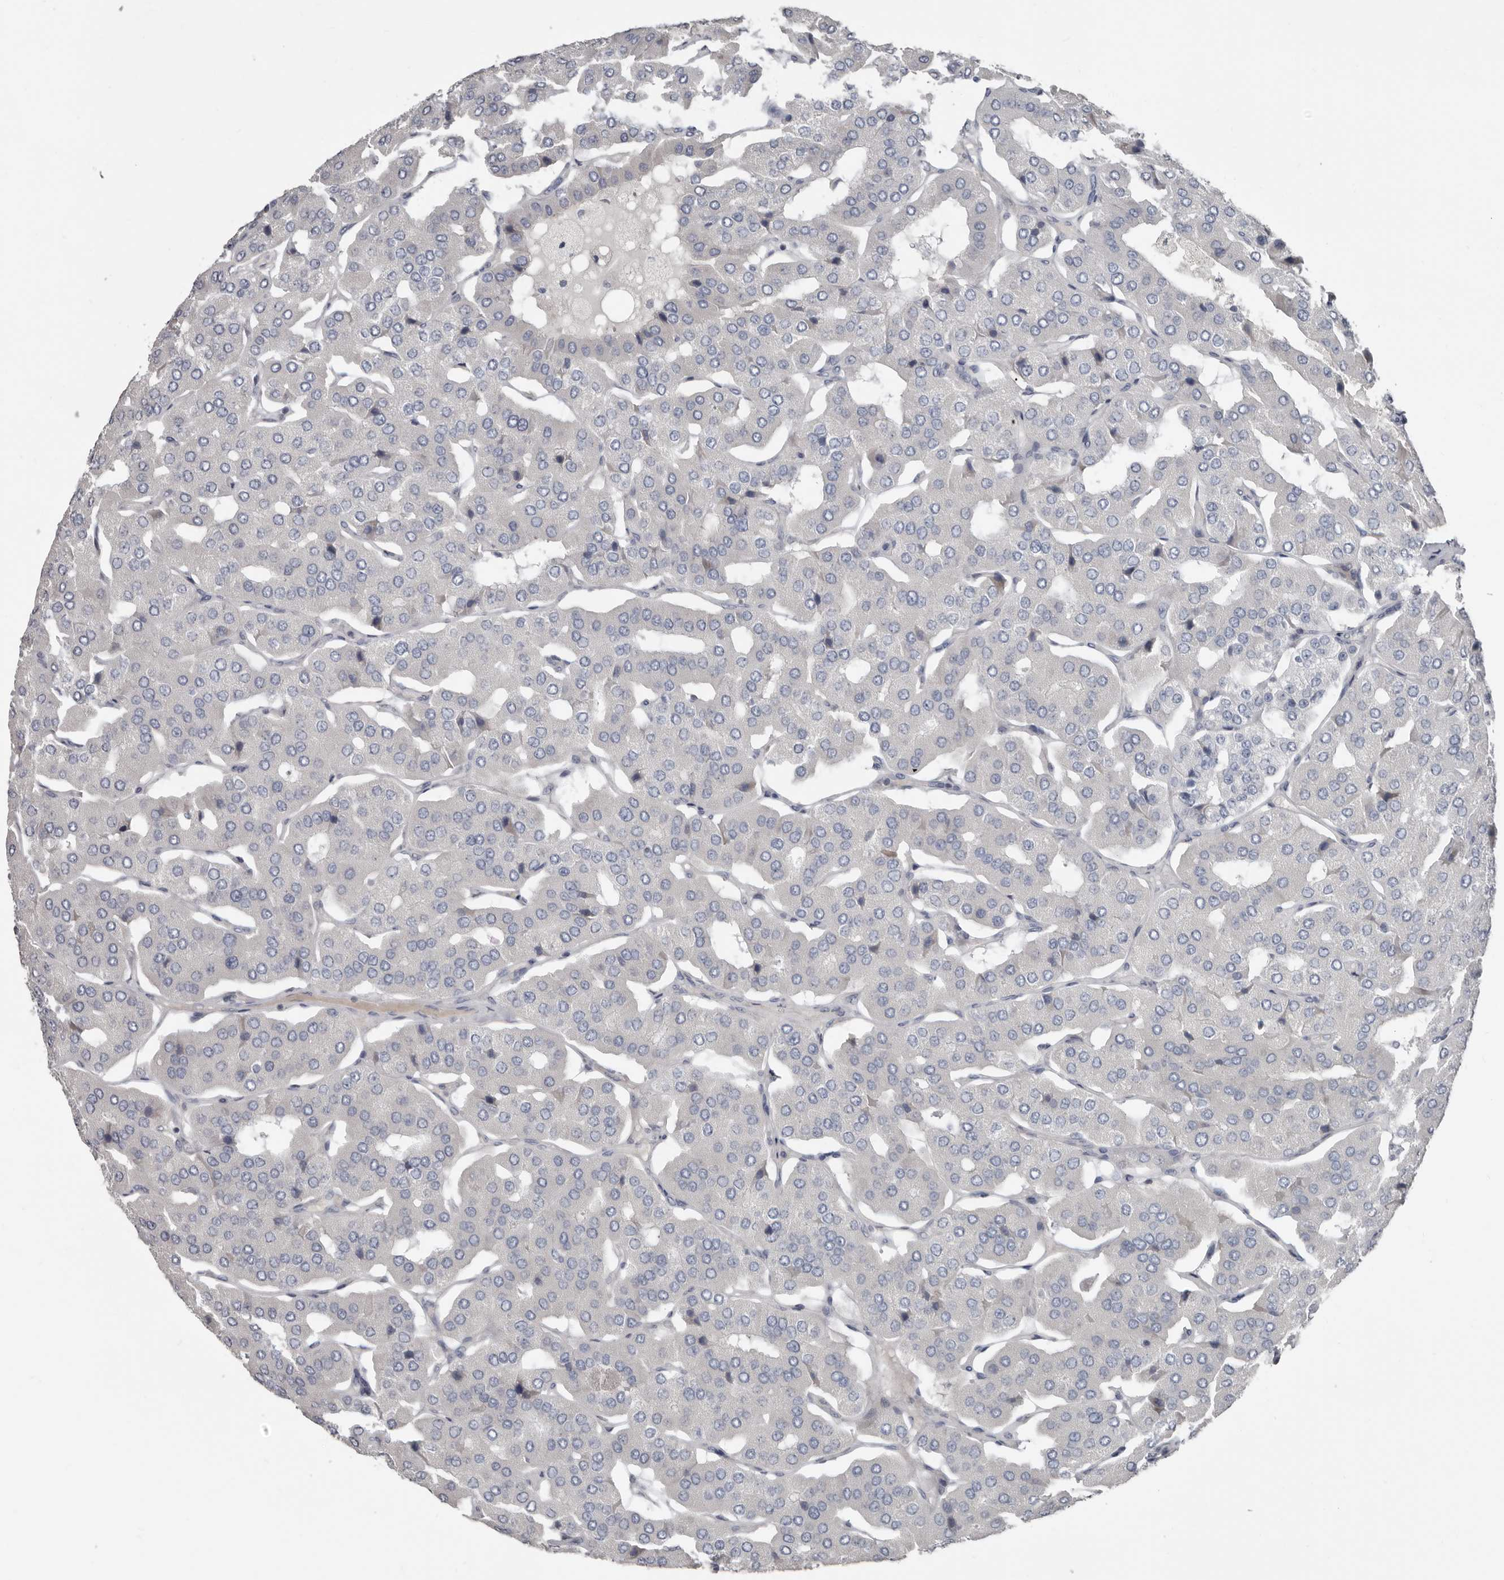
{"staining": {"intensity": "negative", "quantity": "none", "location": "none"}, "tissue": "parathyroid gland", "cell_type": "Glandular cells", "image_type": "normal", "snomed": [{"axis": "morphology", "description": "Normal tissue, NOS"}, {"axis": "morphology", "description": "Adenoma, NOS"}, {"axis": "topography", "description": "Parathyroid gland"}], "caption": "The IHC micrograph has no significant positivity in glandular cells of parathyroid gland.", "gene": "ZNF114", "patient": {"sex": "female", "age": 86}}